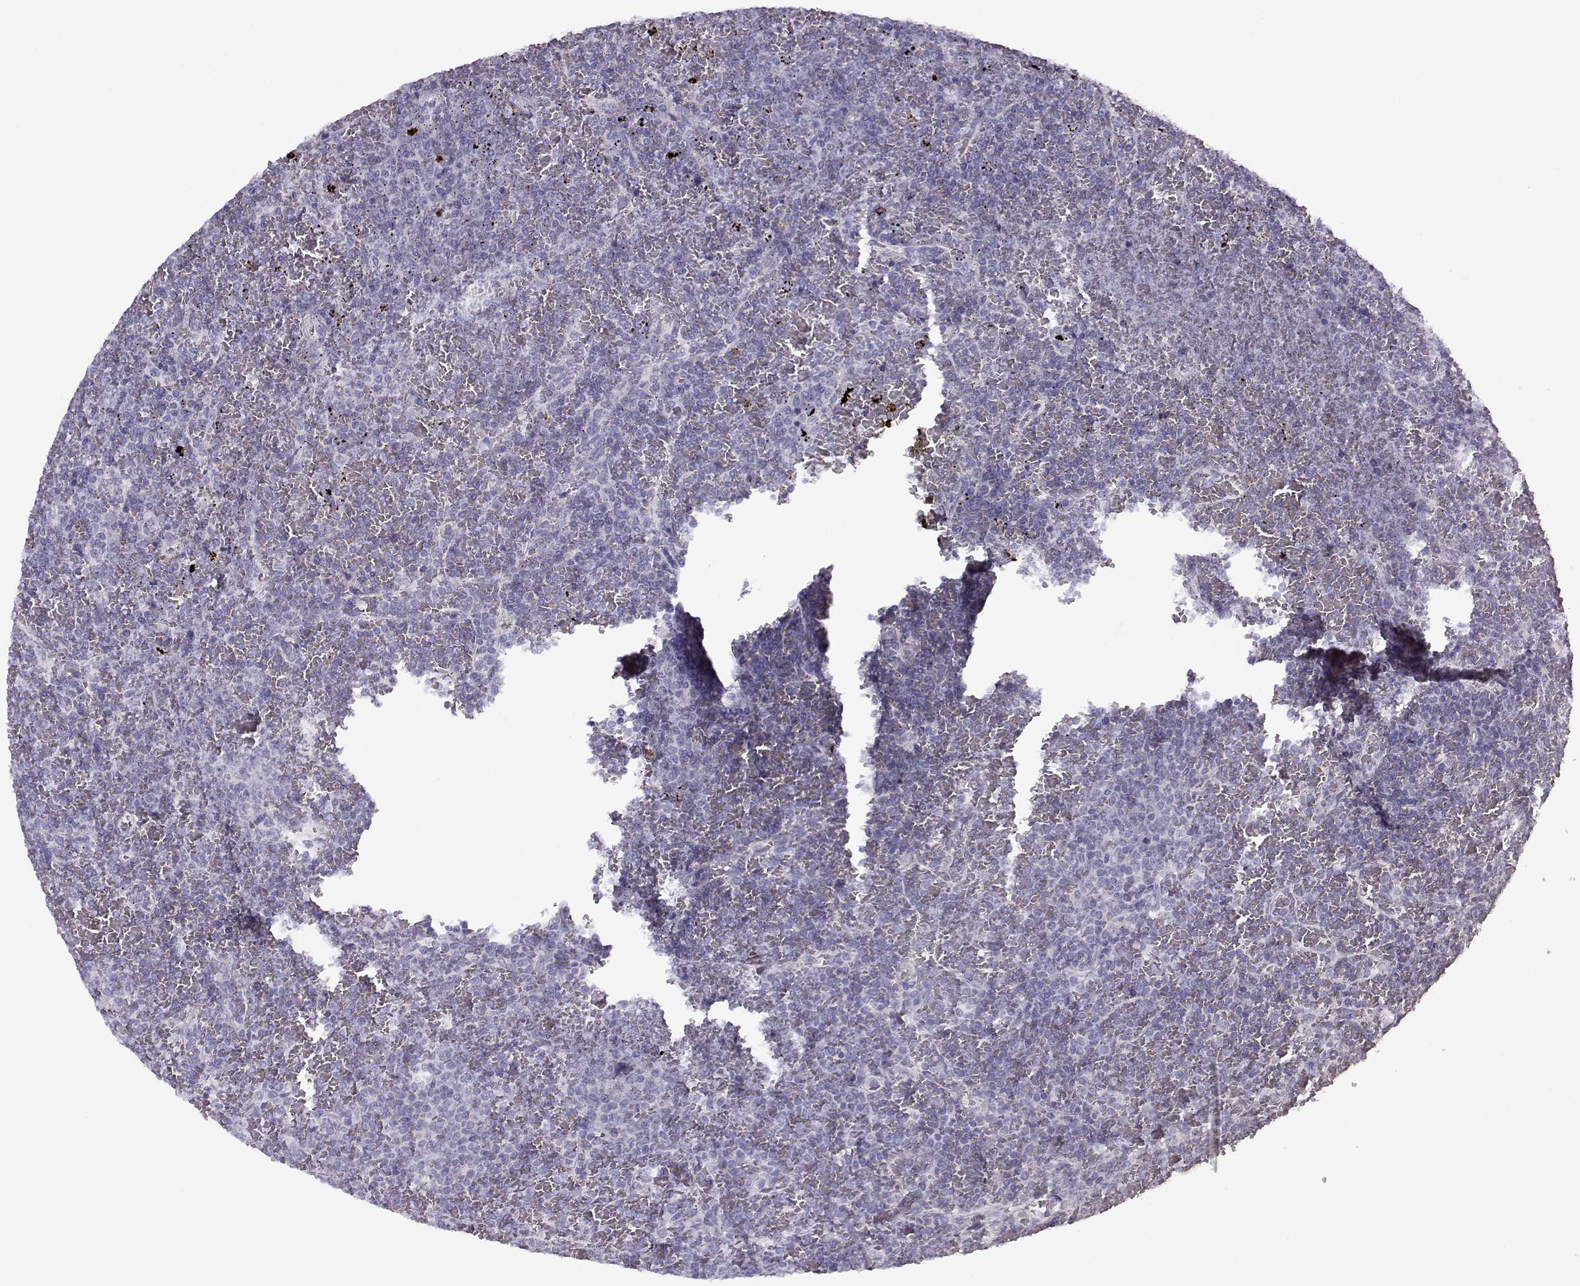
{"staining": {"intensity": "negative", "quantity": "none", "location": "none"}, "tissue": "lymphoma", "cell_type": "Tumor cells", "image_type": "cancer", "snomed": [{"axis": "morphology", "description": "Malignant lymphoma, non-Hodgkin's type, Low grade"}, {"axis": "topography", "description": "Spleen"}], "caption": "The IHC image has no significant staining in tumor cells of malignant lymphoma, non-Hodgkin's type (low-grade) tissue.", "gene": "CFAP77", "patient": {"sex": "female", "age": 77}}